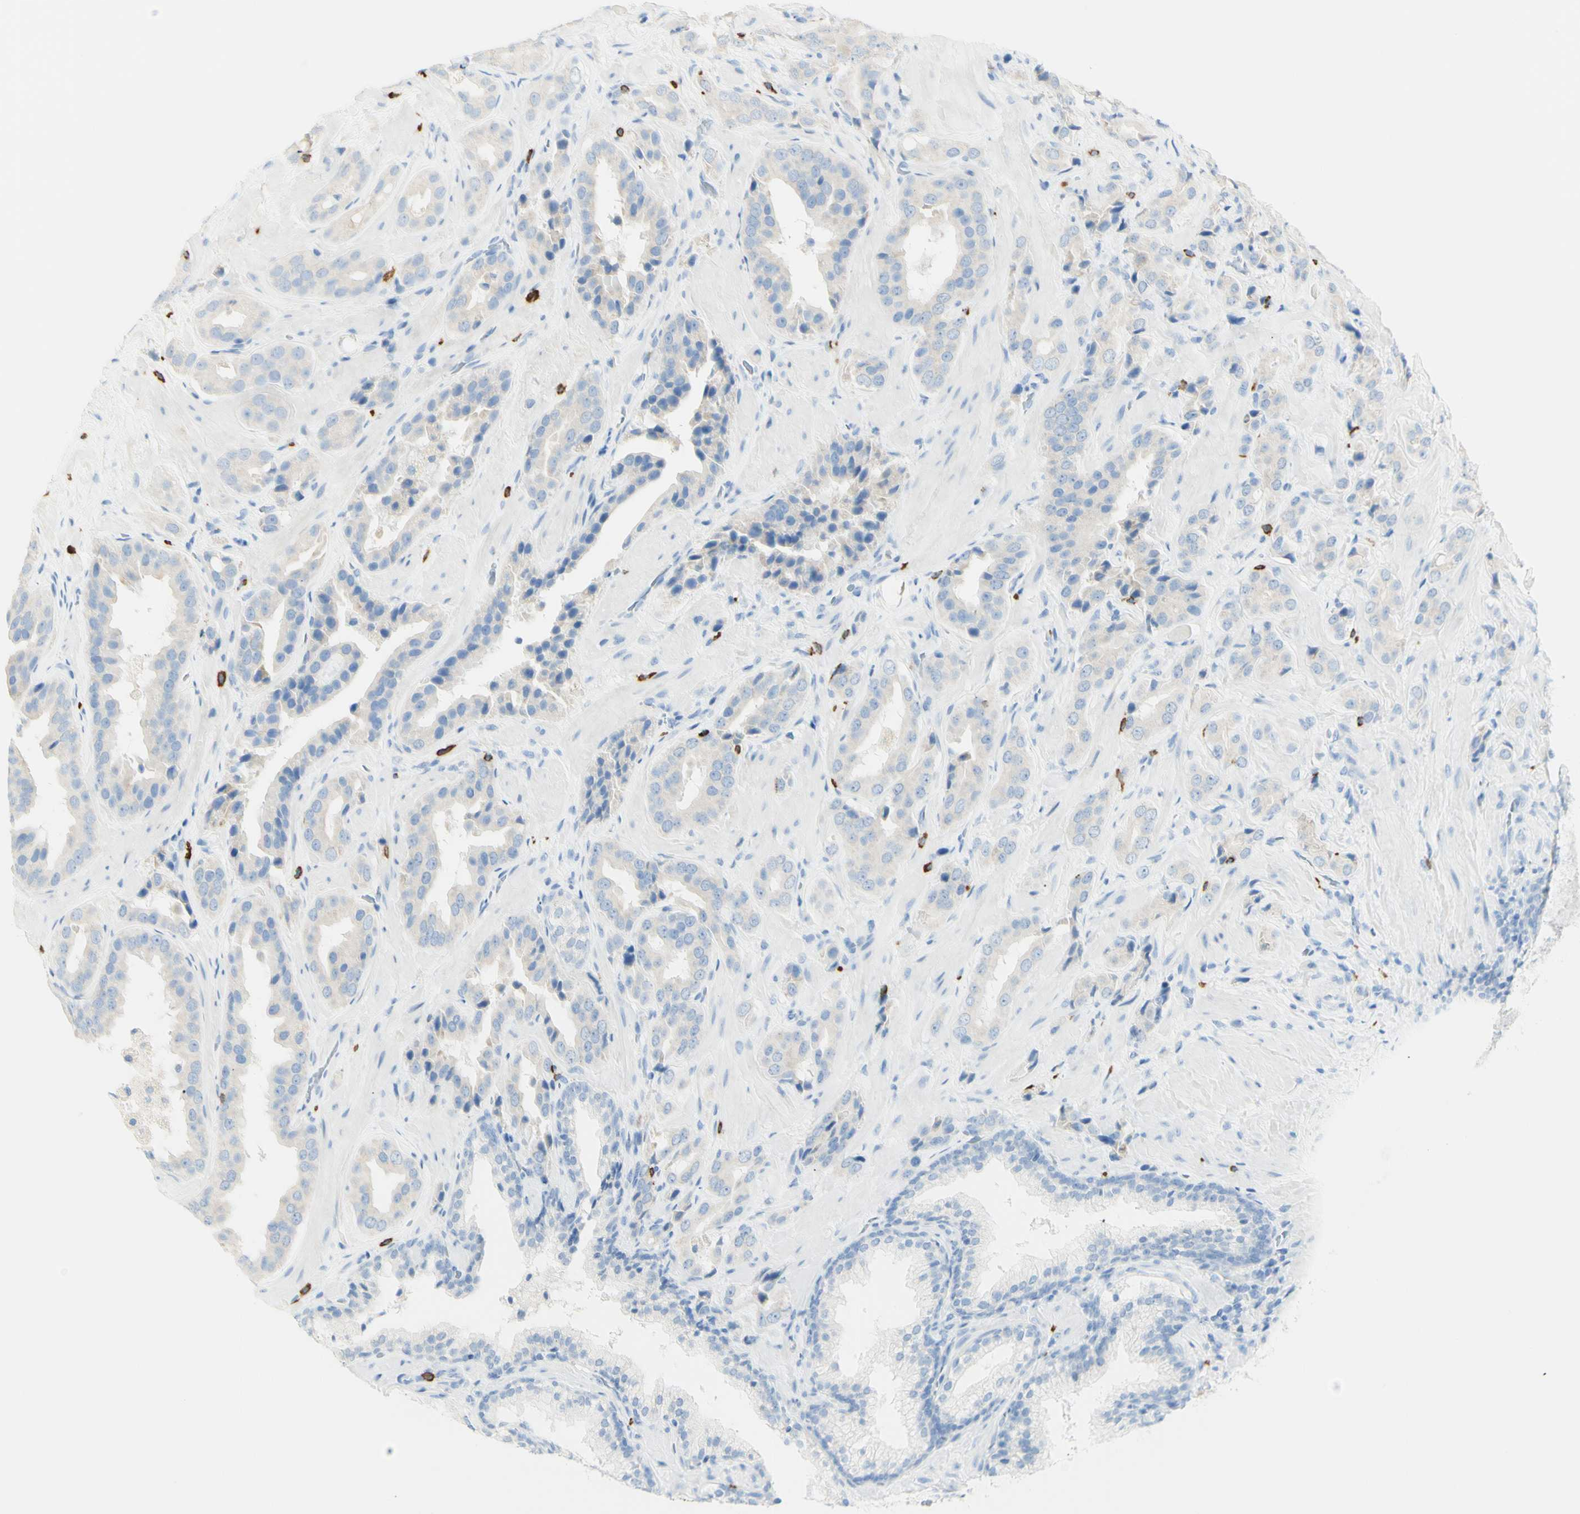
{"staining": {"intensity": "weak", "quantity": "<25%", "location": "cytoplasmic/membranous"}, "tissue": "prostate cancer", "cell_type": "Tumor cells", "image_type": "cancer", "snomed": [{"axis": "morphology", "description": "Adenocarcinoma, High grade"}, {"axis": "topography", "description": "Prostate"}], "caption": "Tumor cells are negative for protein expression in human high-grade adenocarcinoma (prostate).", "gene": "LETM1", "patient": {"sex": "male", "age": 64}}